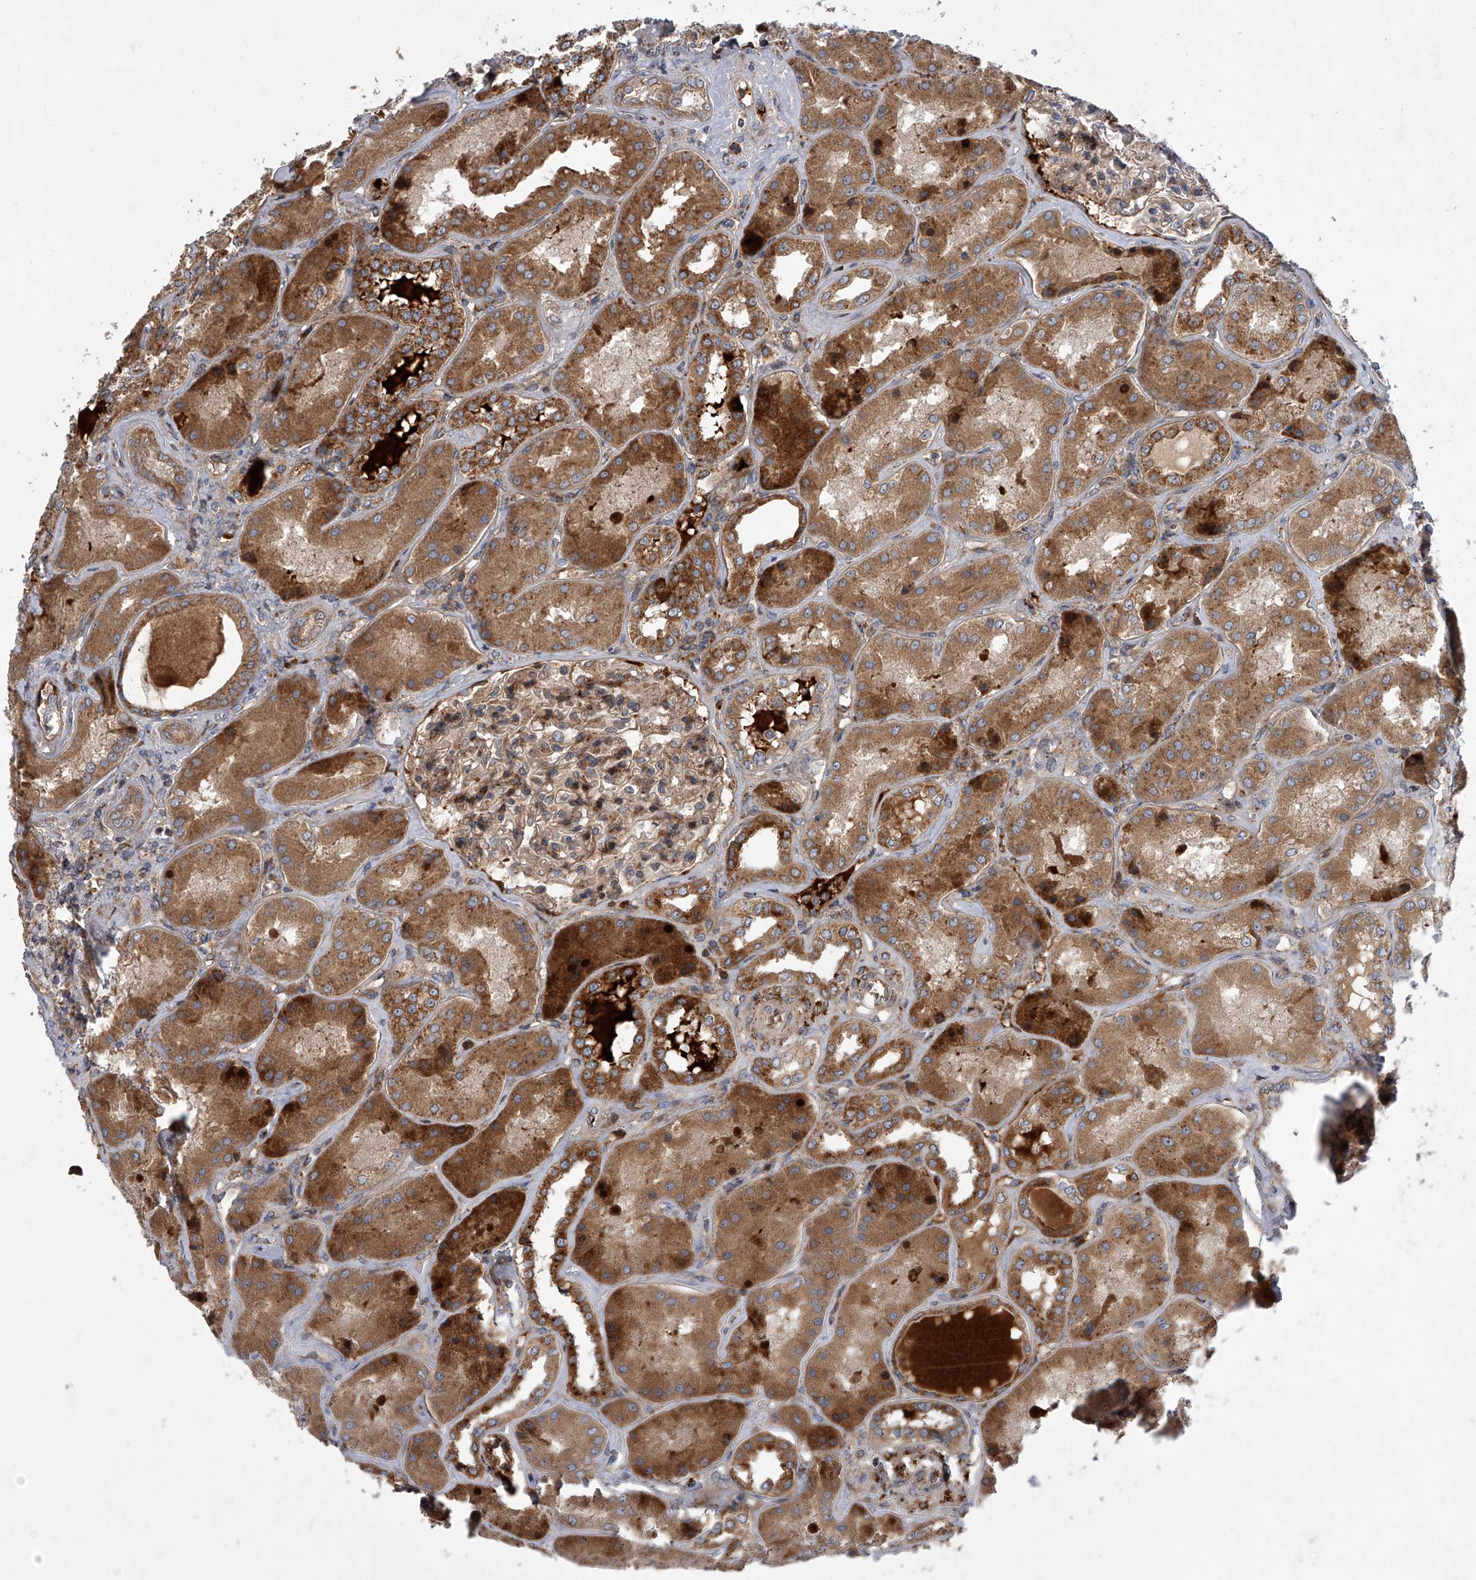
{"staining": {"intensity": "moderate", "quantity": "25%-75%", "location": "cytoplasmic/membranous"}, "tissue": "kidney", "cell_type": "Cells in glomeruli", "image_type": "normal", "snomed": [{"axis": "morphology", "description": "Normal tissue, NOS"}, {"axis": "topography", "description": "Kidney"}], "caption": "Immunohistochemical staining of unremarkable human kidney reveals 25%-75% levels of moderate cytoplasmic/membranous protein expression in approximately 25%-75% of cells in glomeruli. (Stains: DAB in brown, nuclei in blue, Microscopy: brightfield microscopy at high magnification).", "gene": "USP47", "patient": {"sex": "female", "age": 56}}